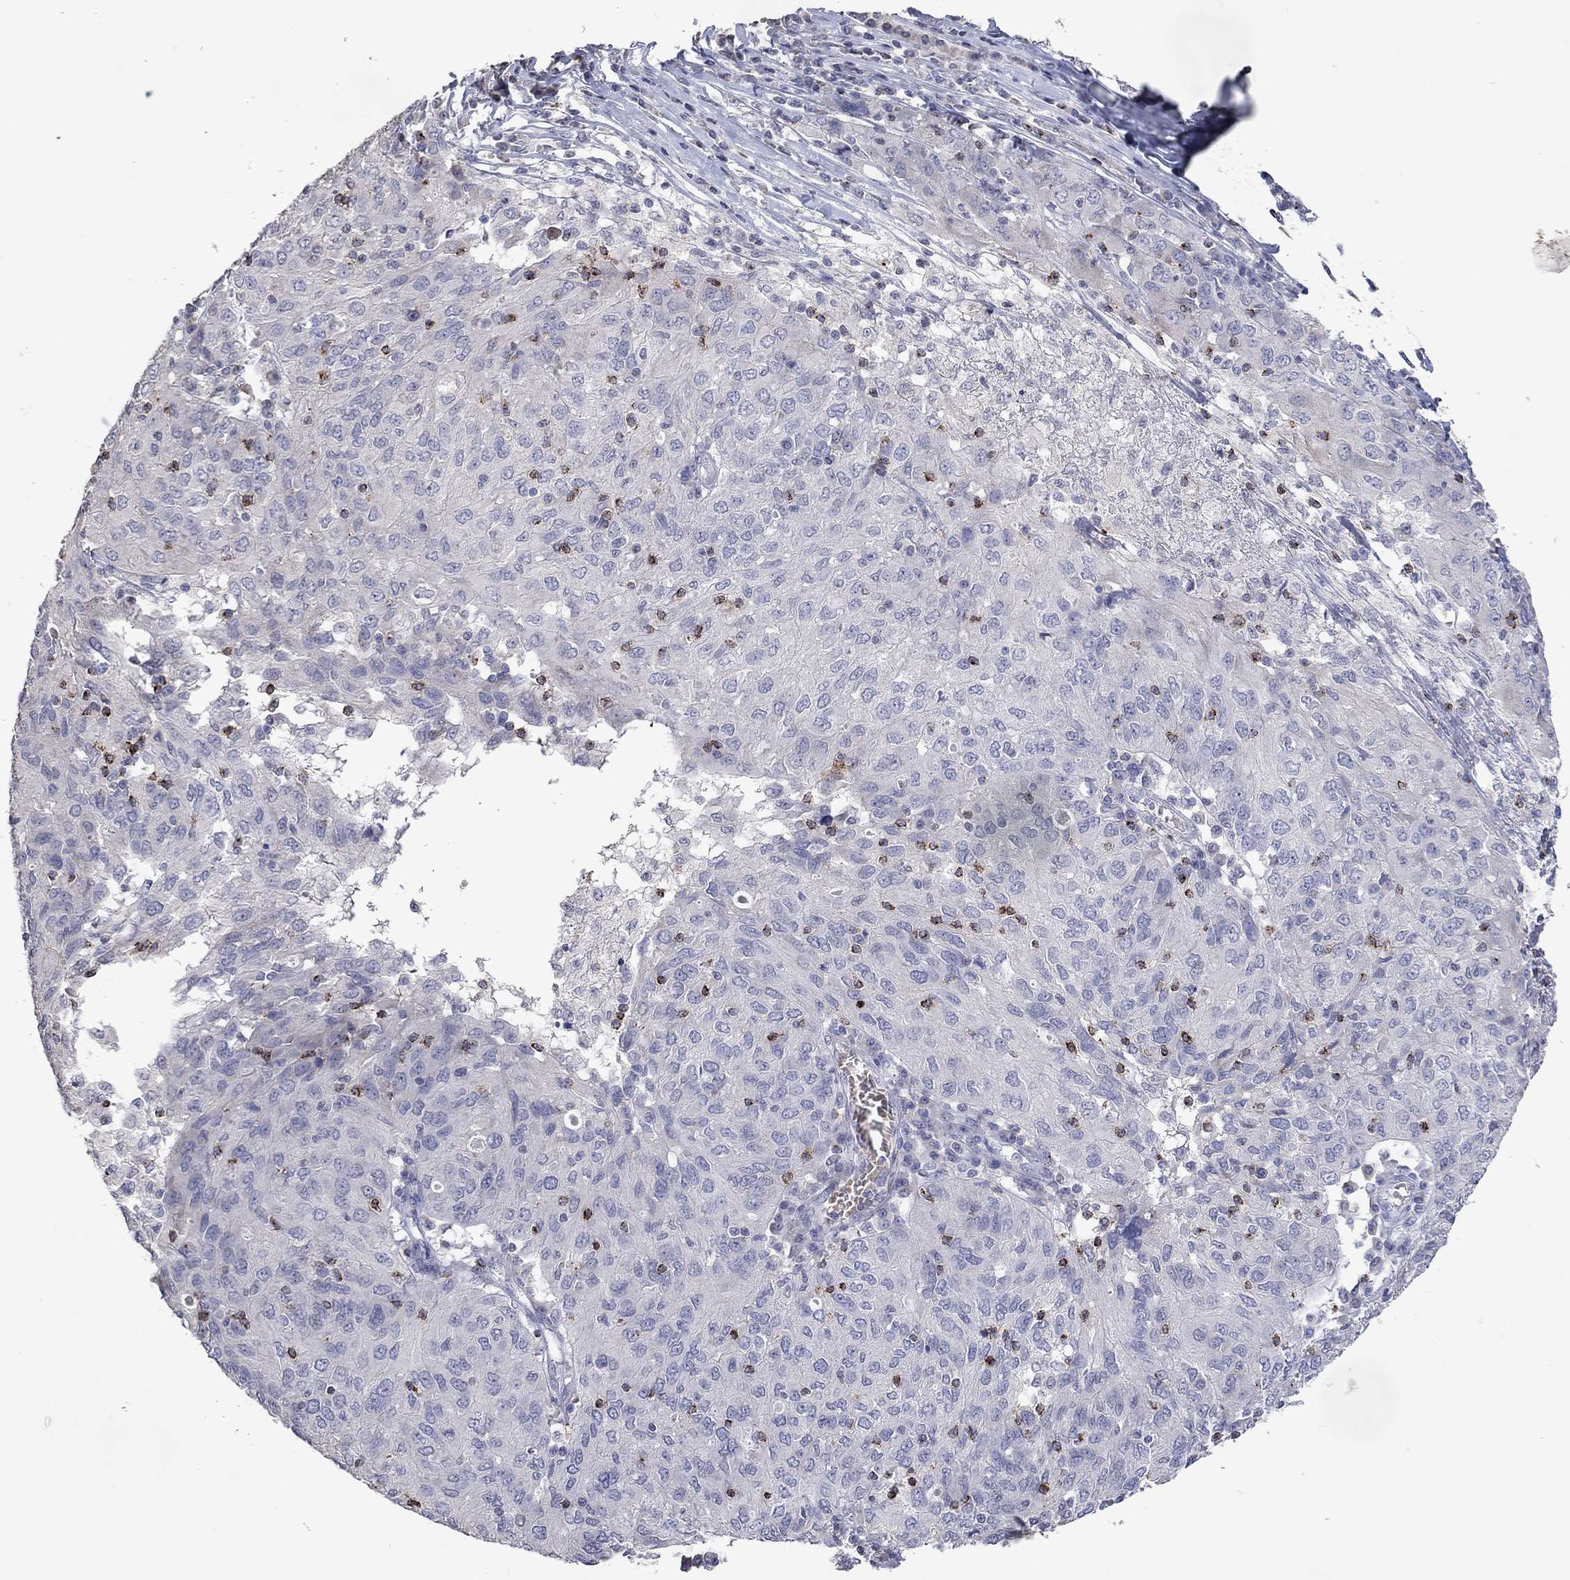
{"staining": {"intensity": "negative", "quantity": "none", "location": "none"}, "tissue": "ovarian cancer", "cell_type": "Tumor cells", "image_type": "cancer", "snomed": [{"axis": "morphology", "description": "Carcinoma, endometroid"}, {"axis": "topography", "description": "Ovary"}], "caption": "Tumor cells are negative for brown protein staining in ovarian cancer.", "gene": "CCL5", "patient": {"sex": "female", "age": 50}}